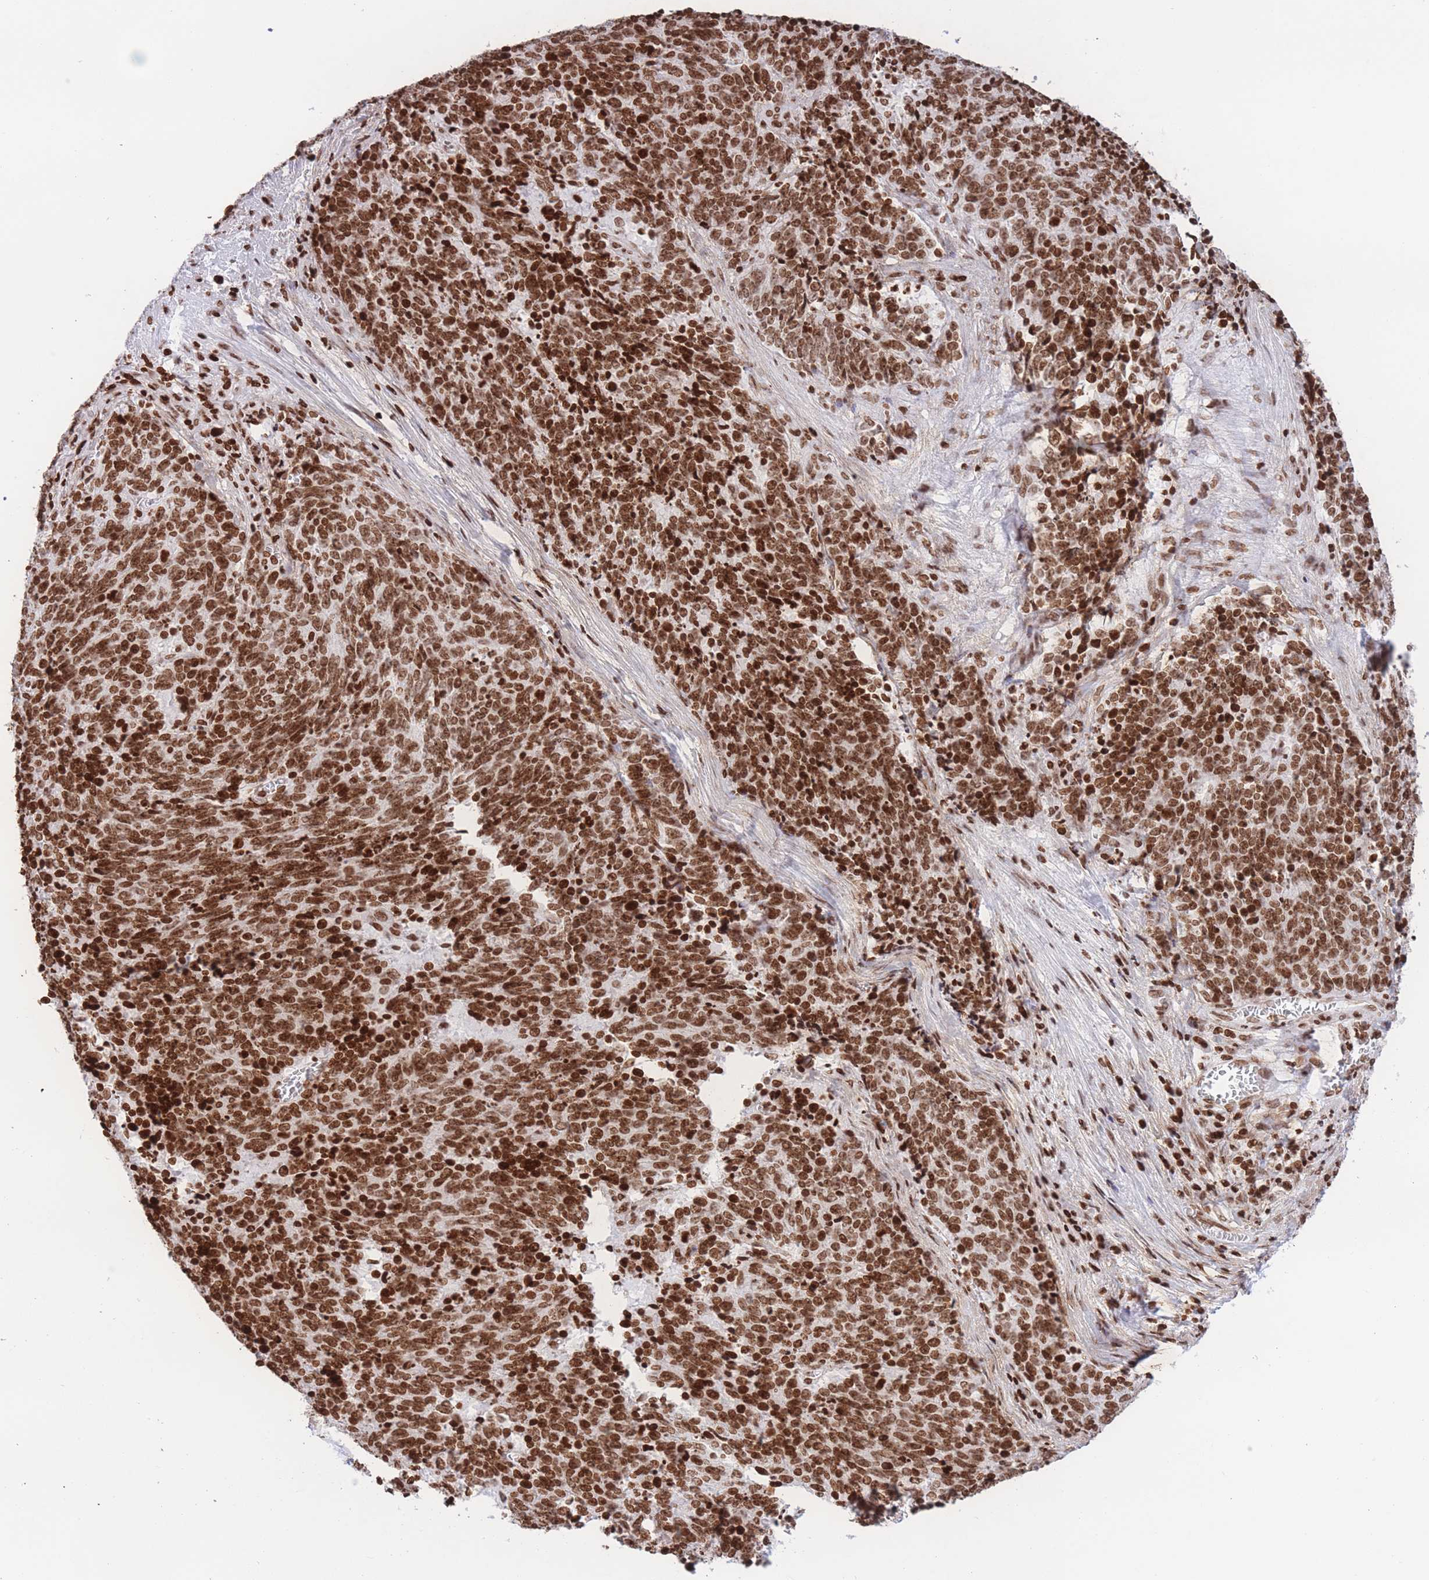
{"staining": {"intensity": "strong", "quantity": ">75%", "location": "nuclear"}, "tissue": "cervical cancer", "cell_type": "Tumor cells", "image_type": "cancer", "snomed": [{"axis": "morphology", "description": "Squamous cell carcinoma, NOS"}, {"axis": "topography", "description": "Cervix"}], "caption": "This image displays cervical cancer (squamous cell carcinoma) stained with IHC to label a protein in brown. The nuclear of tumor cells show strong positivity for the protein. Nuclei are counter-stained blue.", "gene": "H2BC11", "patient": {"sex": "female", "age": 29}}